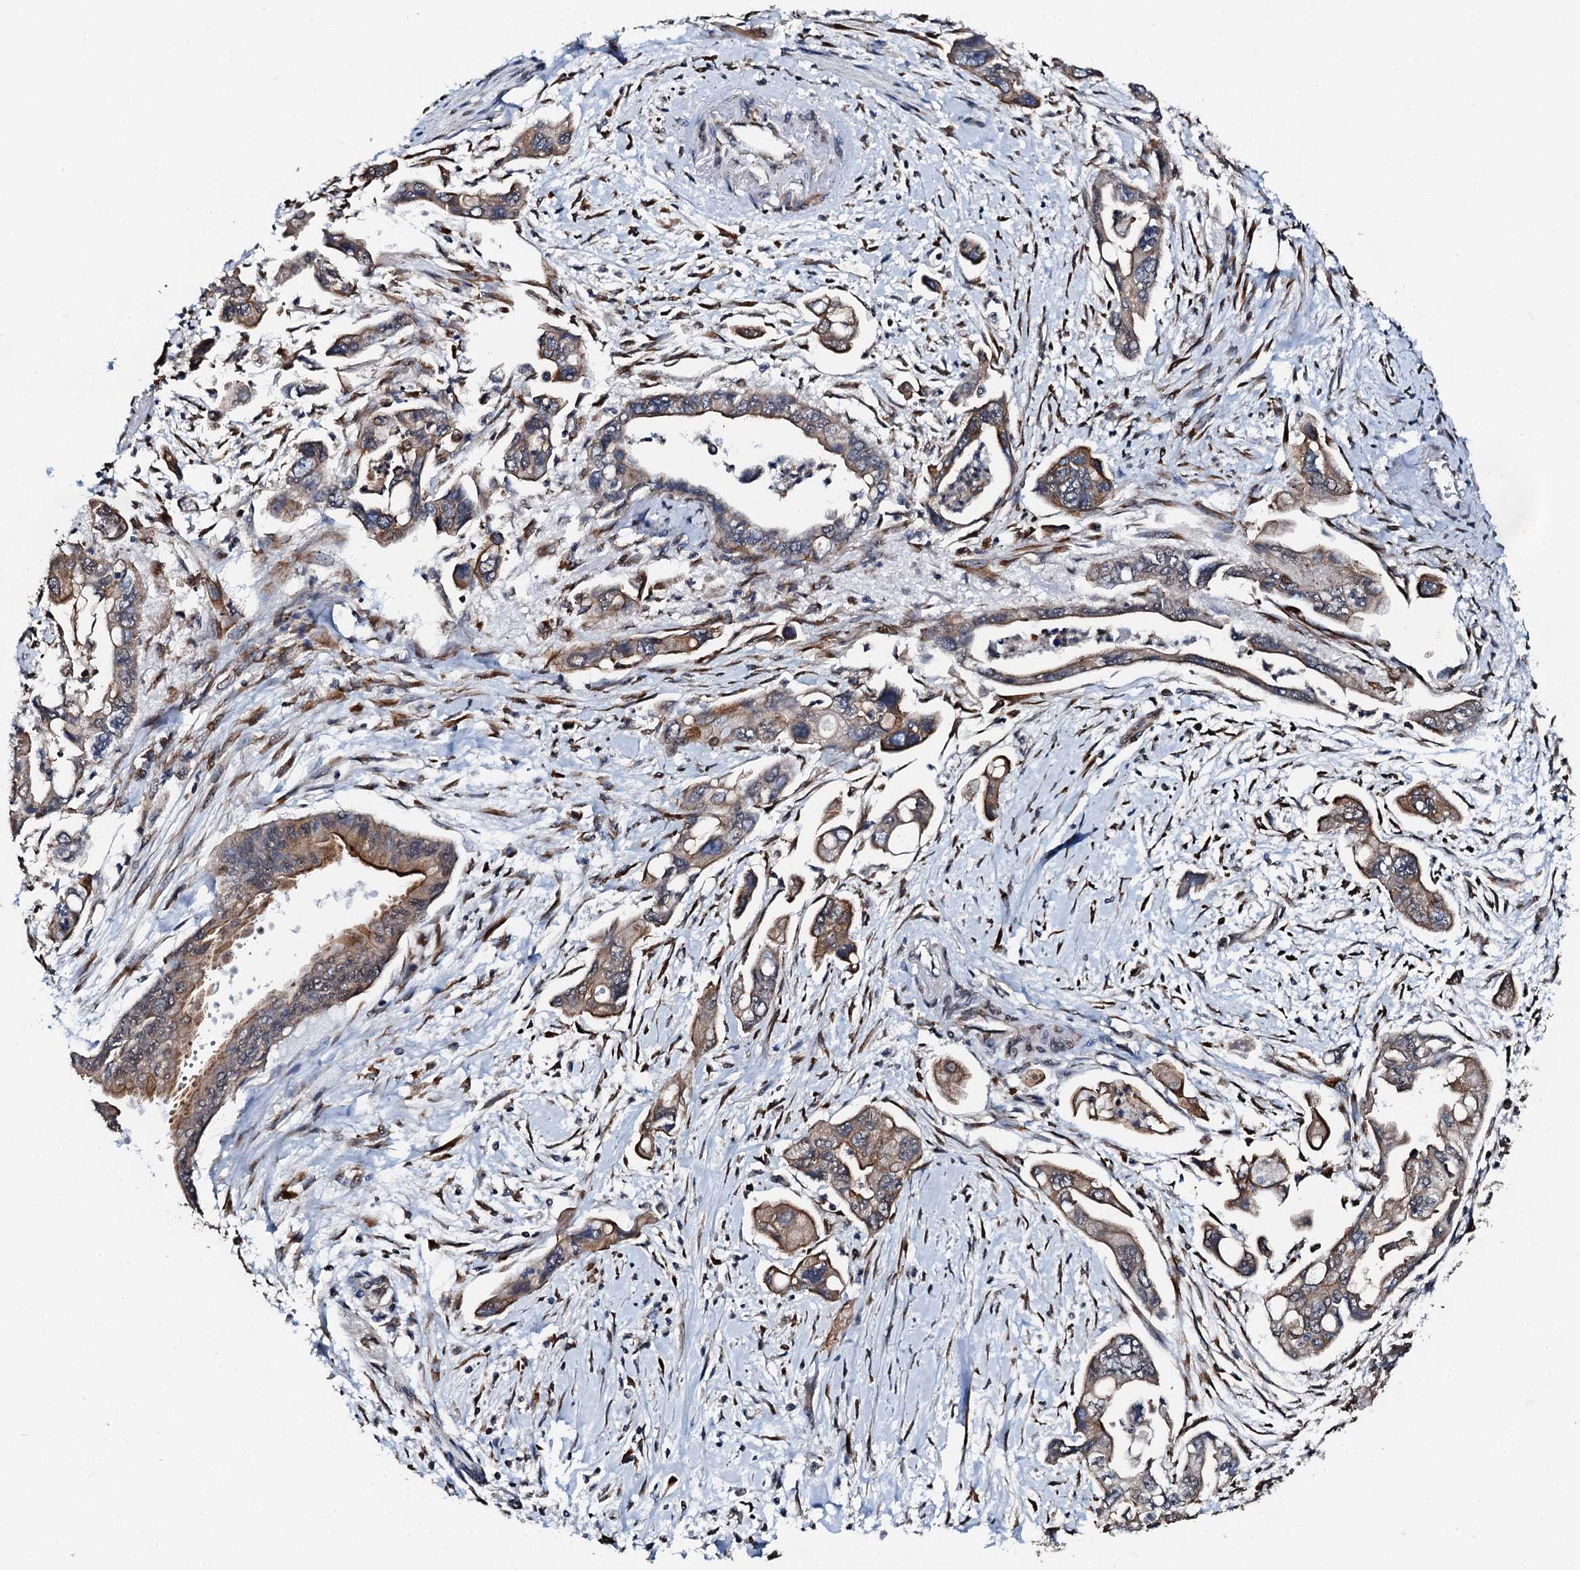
{"staining": {"intensity": "moderate", "quantity": ">75%", "location": "cytoplasmic/membranous"}, "tissue": "pancreatic cancer", "cell_type": "Tumor cells", "image_type": "cancer", "snomed": [{"axis": "morphology", "description": "Adenocarcinoma, NOS"}, {"axis": "topography", "description": "Pancreas"}], "caption": "Tumor cells reveal medium levels of moderate cytoplasmic/membranous positivity in approximately >75% of cells in pancreatic cancer.", "gene": "EDC4", "patient": {"sex": "male", "age": 70}}